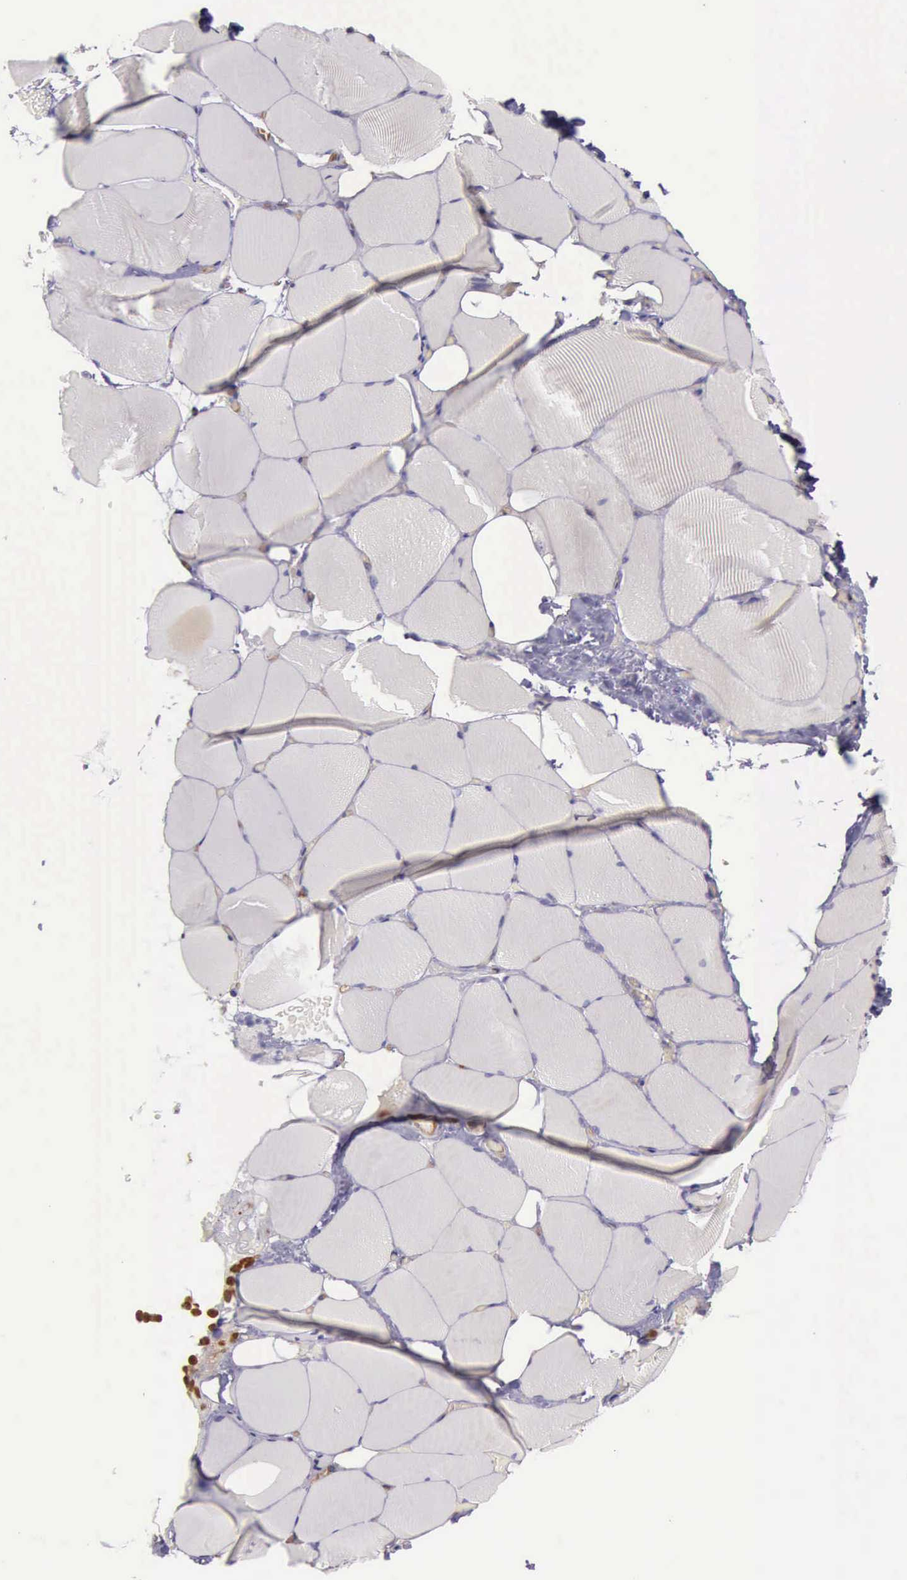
{"staining": {"intensity": "negative", "quantity": "none", "location": "none"}, "tissue": "skeletal muscle", "cell_type": "Myocytes", "image_type": "normal", "snomed": [{"axis": "morphology", "description": "Normal tissue, NOS"}, {"axis": "topography", "description": "Skeletal muscle"}, {"axis": "topography", "description": "Parathyroid gland"}], "caption": "A high-resolution micrograph shows immunohistochemistry staining of normal skeletal muscle, which exhibits no significant expression in myocytes. The staining is performed using DAB (3,3'-diaminobenzidine) brown chromogen with nuclei counter-stained in using hematoxylin.", "gene": "ARHGAP4", "patient": {"sex": "female", "age": 37}}